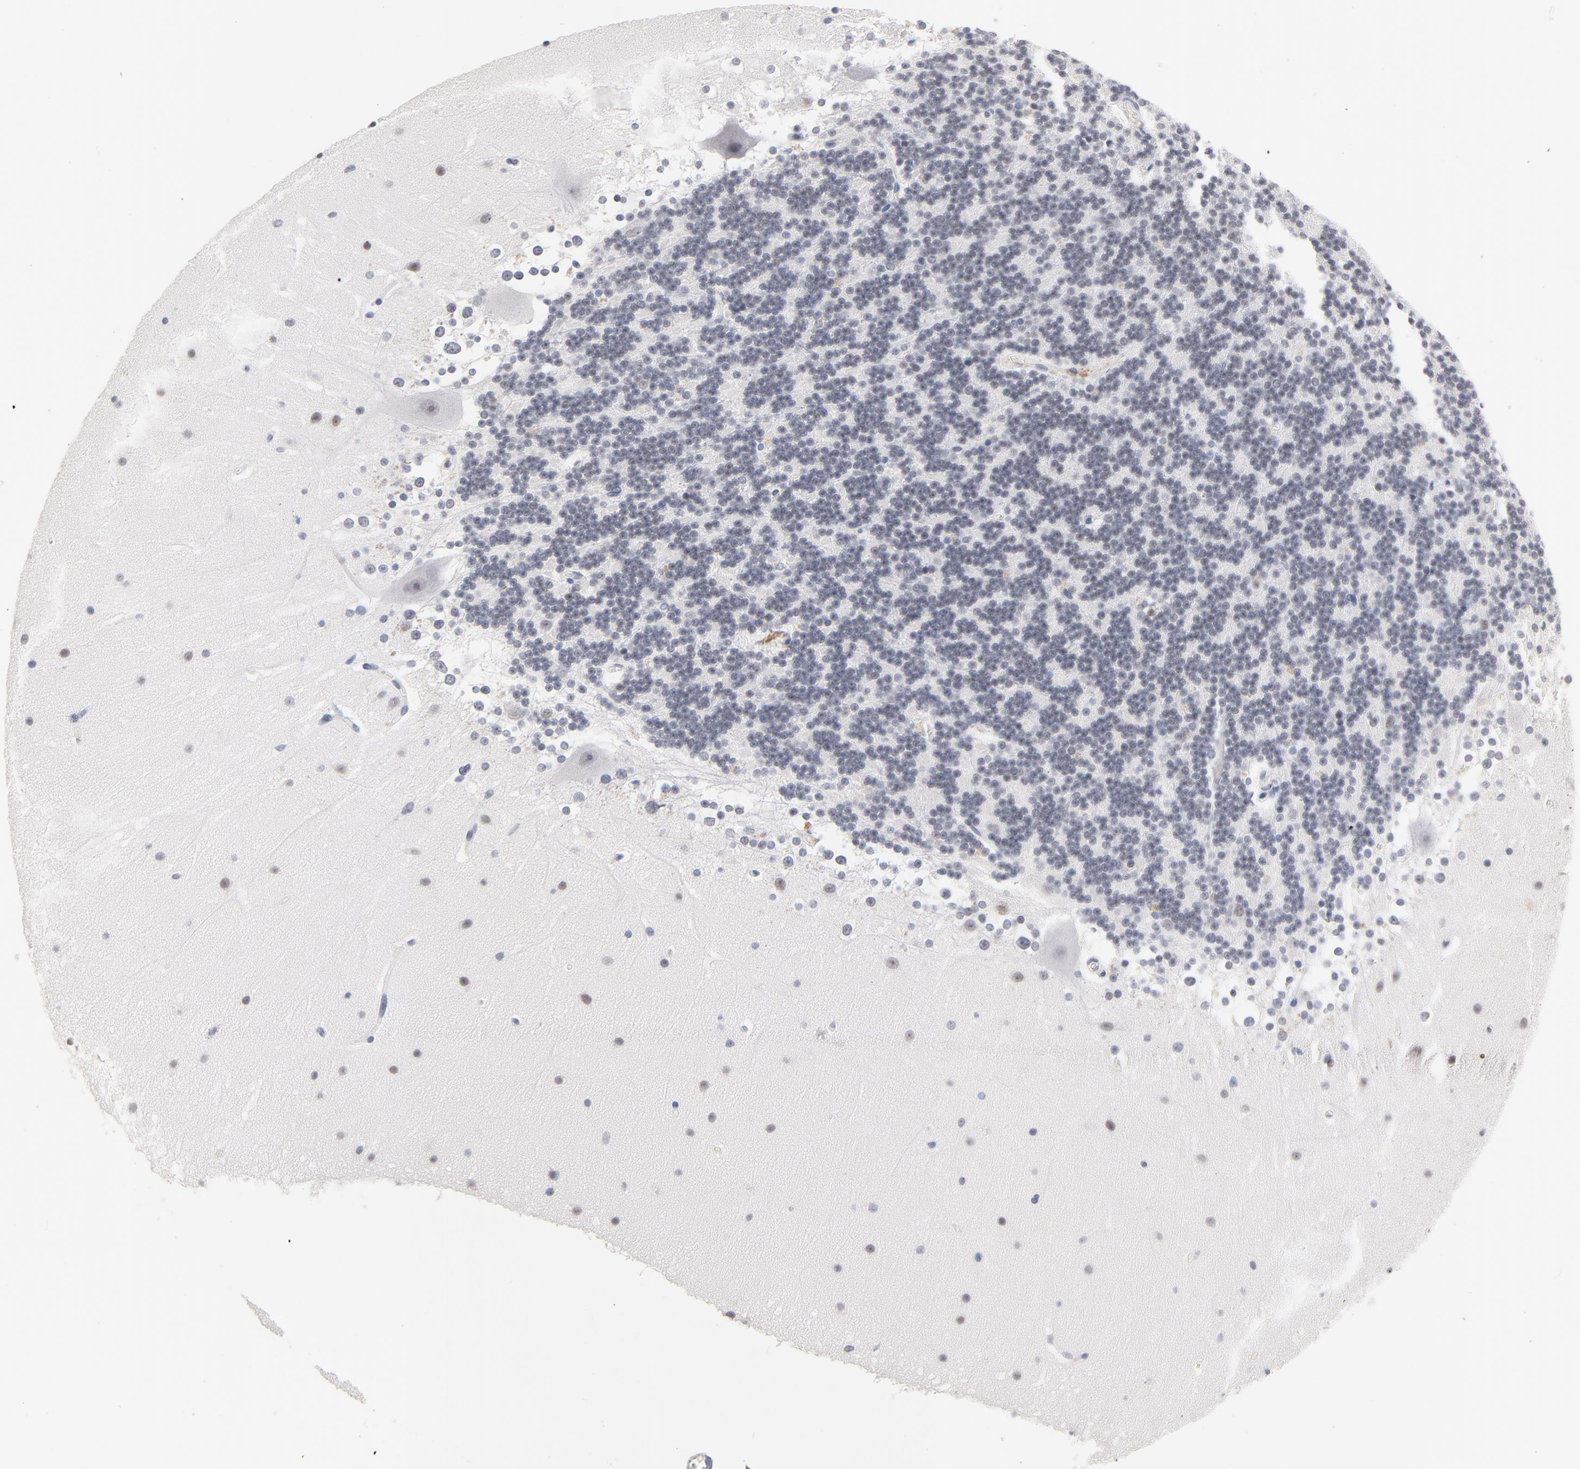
{"staining": {"intensity": "weak", "quantity": "<25%", "location": "nuclear"}, "tissue": "cerebellum", "cell_type": "Cells in granular layer", "image_type": "normal", "snomed": [{"axis": "morphology", "description": "Normal tissue, NOS"}, {"axis": "topography", "description": "Cerebellum"}], "caption": "IHC image of normal human cerebellum stained for a protein (brown), which reveals no positivity in cells in granular layer. (DAB immunohistochemistry (IHC), high magnification).", "gene": "ORC2", "patient": {"sex": "female", "age": 19}}